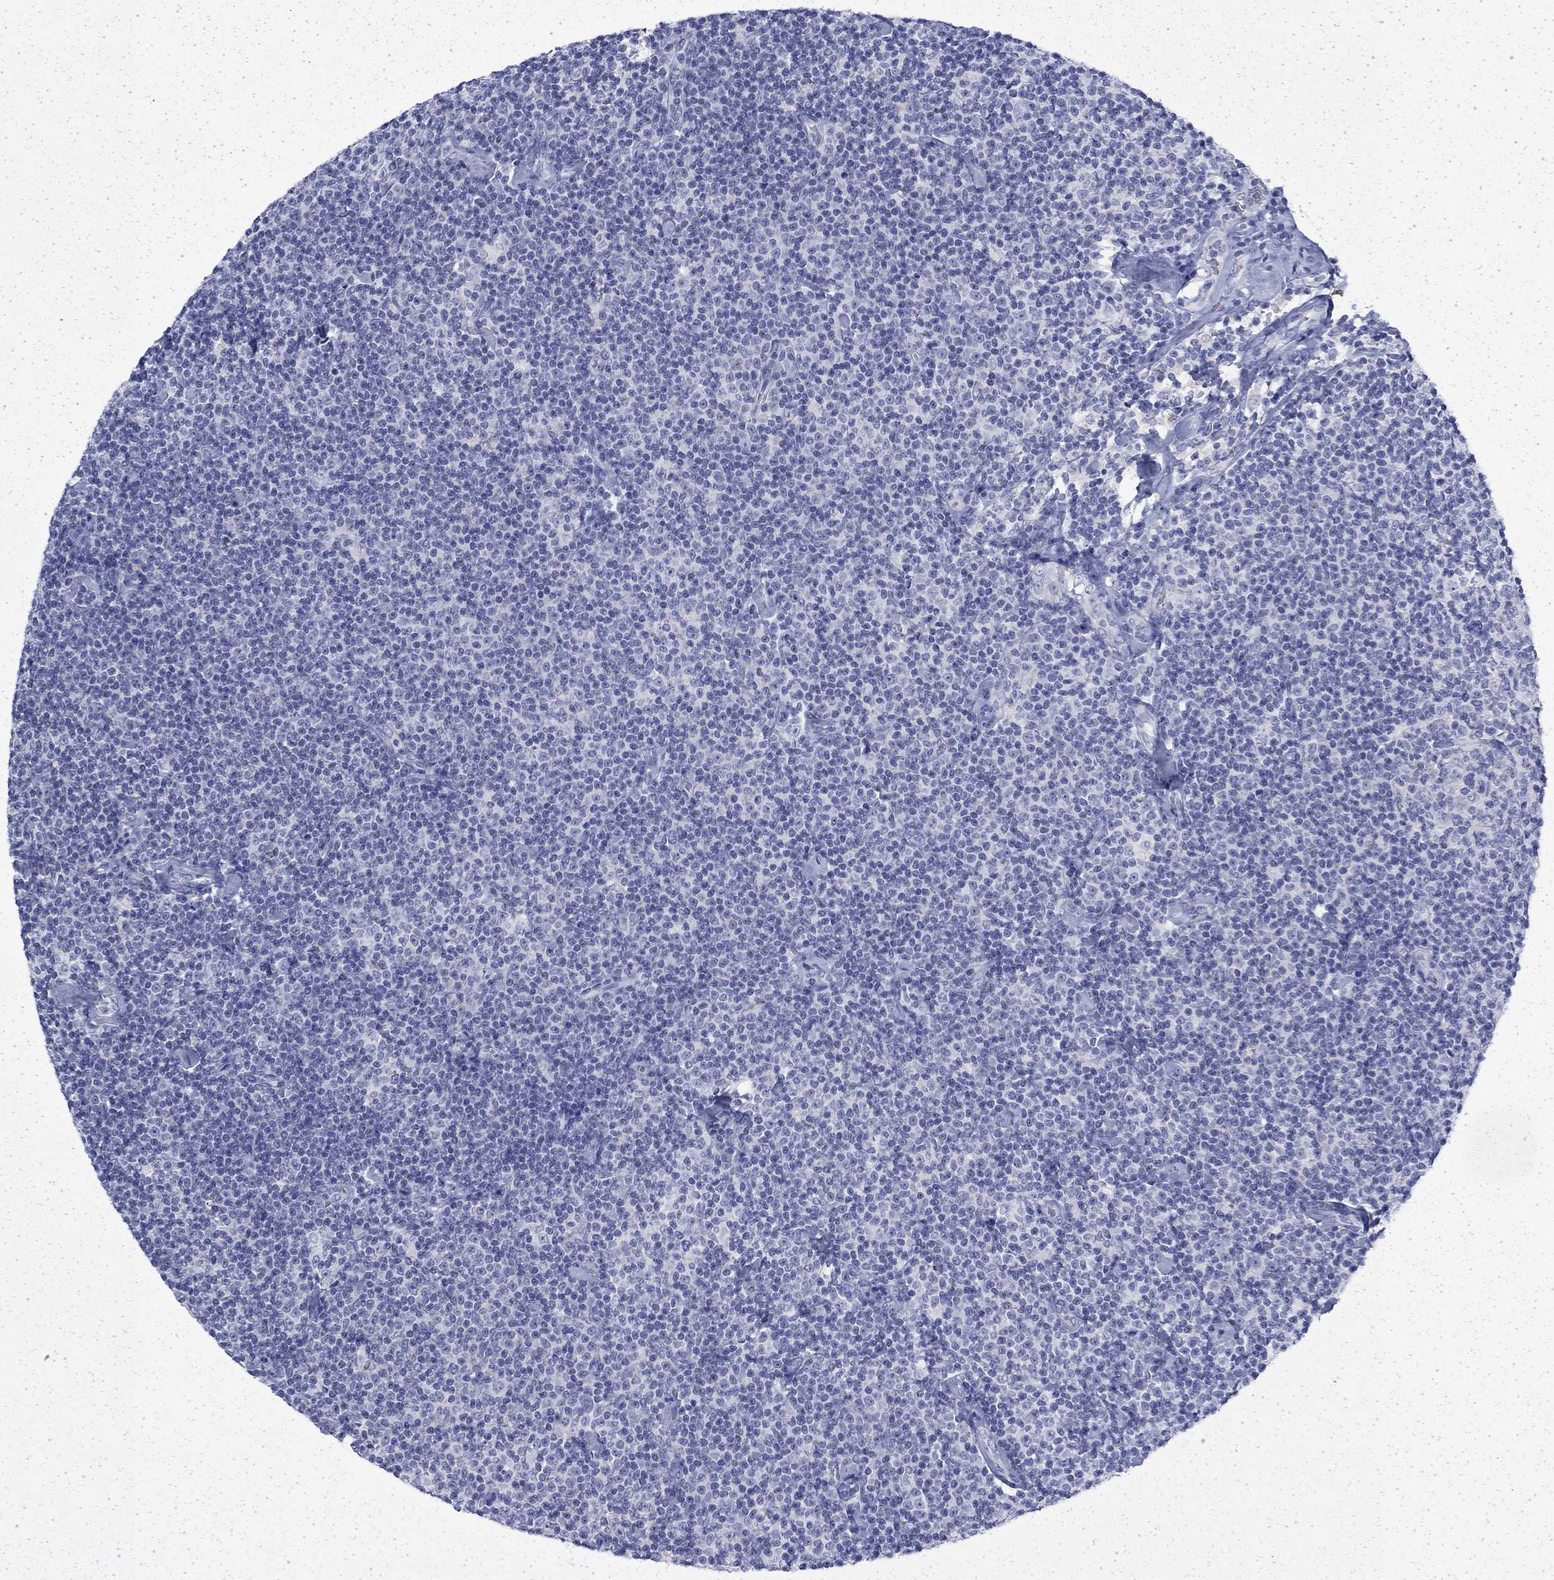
{"staining": {"intensity": "negative", "quantity": "none", "location": "none"}, "tissue": "lymphoma", "cell_type": "Tumor cells", "image_type": "cancer", "snomed": [{"axis": "morphology", "description": "Malignant lymphoma, non-Hodgkin's type, Low grade"}, {"axis": "topography", "description": "Lymph node"}], "caption": "Immunohistochemistry image of lymphoma stained for a protein (brown), which exhibits no staining in tumor cells.", "gene": "ENPP6", "patient": {"sex": "male", "age": 81}}